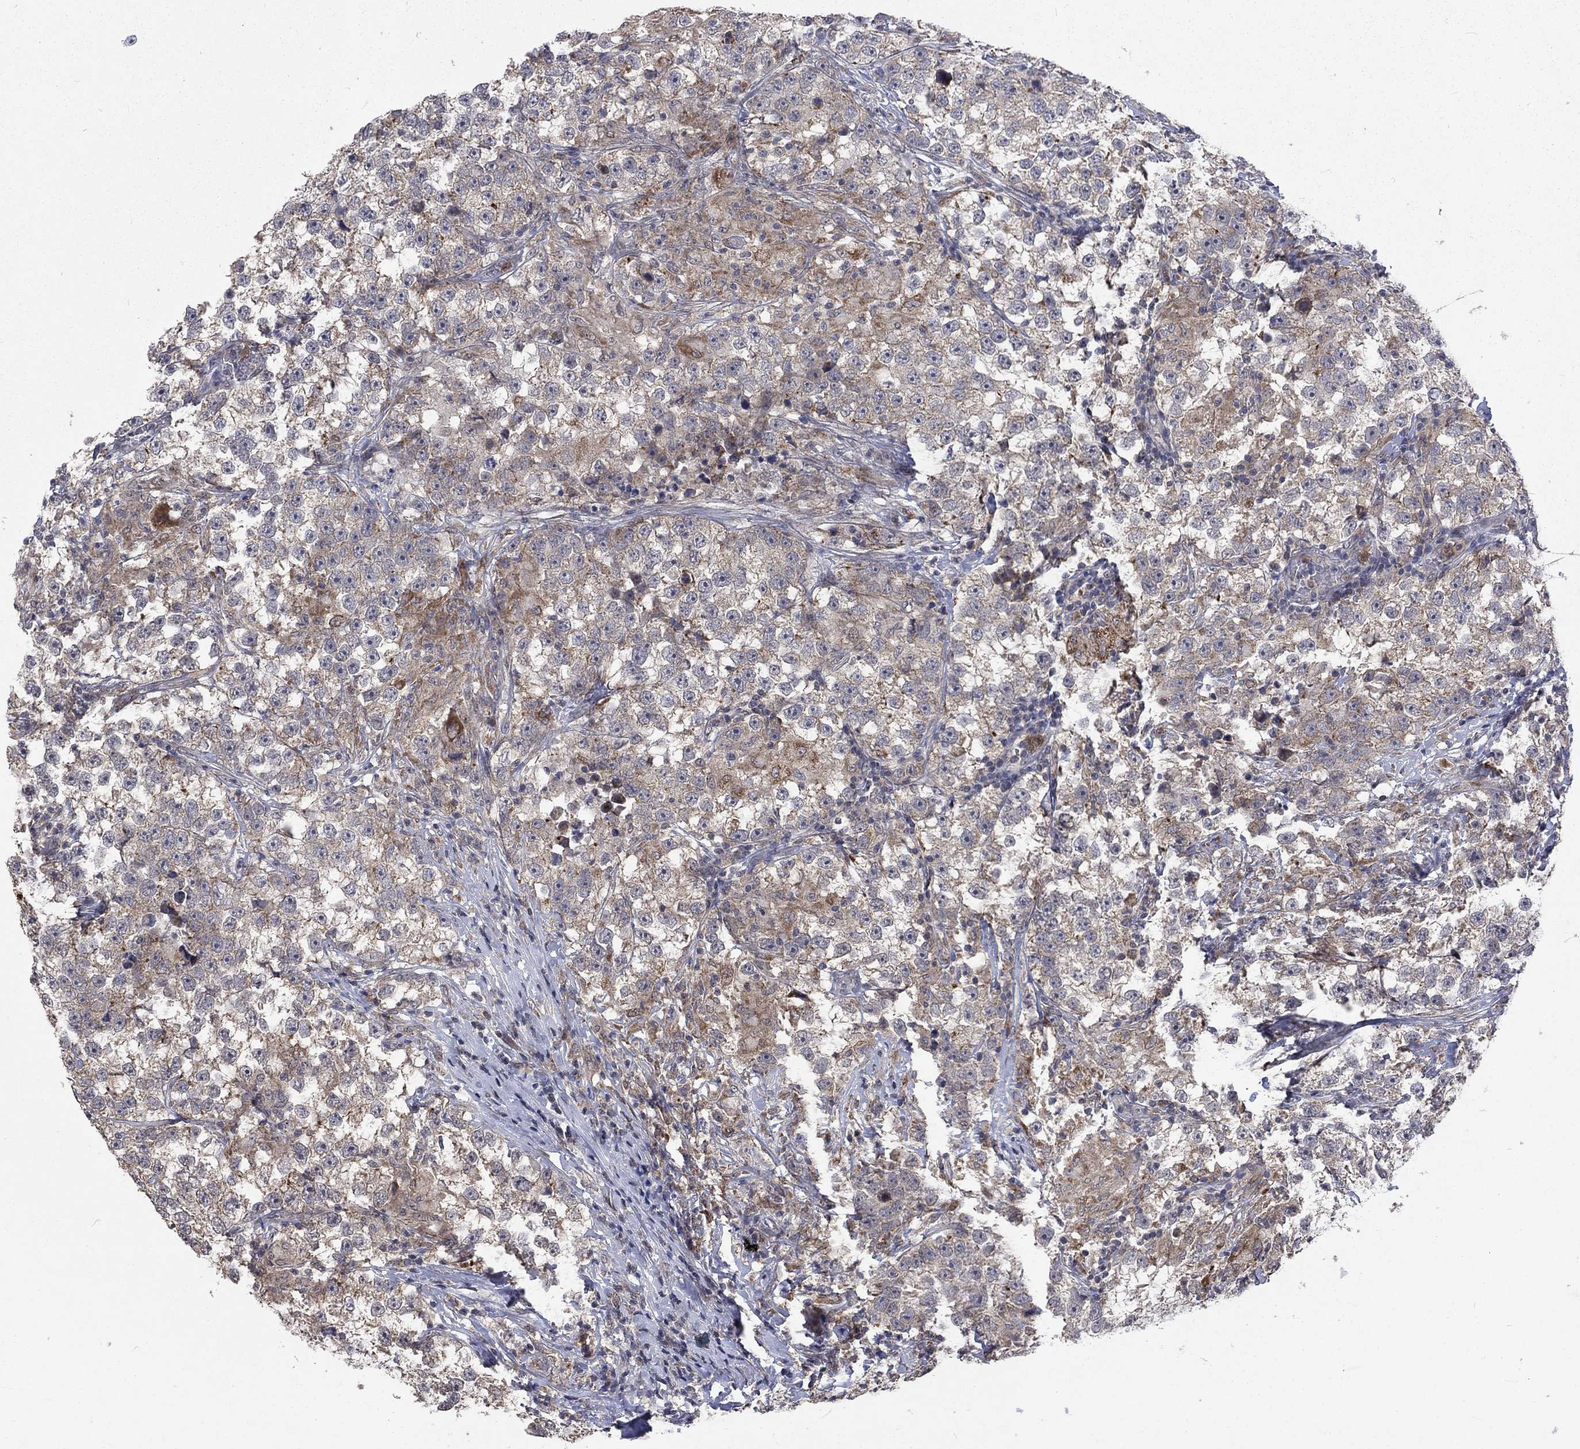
{"staining": {"intensity": "weak", "quantity": ">75%", "location": "cytoplasmic/membranous"}, "tissue": "testis cancer", "cell_type": "Tumor cells", "image_type": "cancer", "snomed": [{"axis": "morphology", "description": "Seminoma, NOS"}, {"axis": "topography", "description": "Testis"}], "caption": "Immunohistochemical staining of seminoma (testis) demonstrates low levels of weak cytoplasmic/membranous positivity in about >75% of tumor cells.", "gene": "PPP1R9A", "patient": {"sex": "male", "age": 46}}